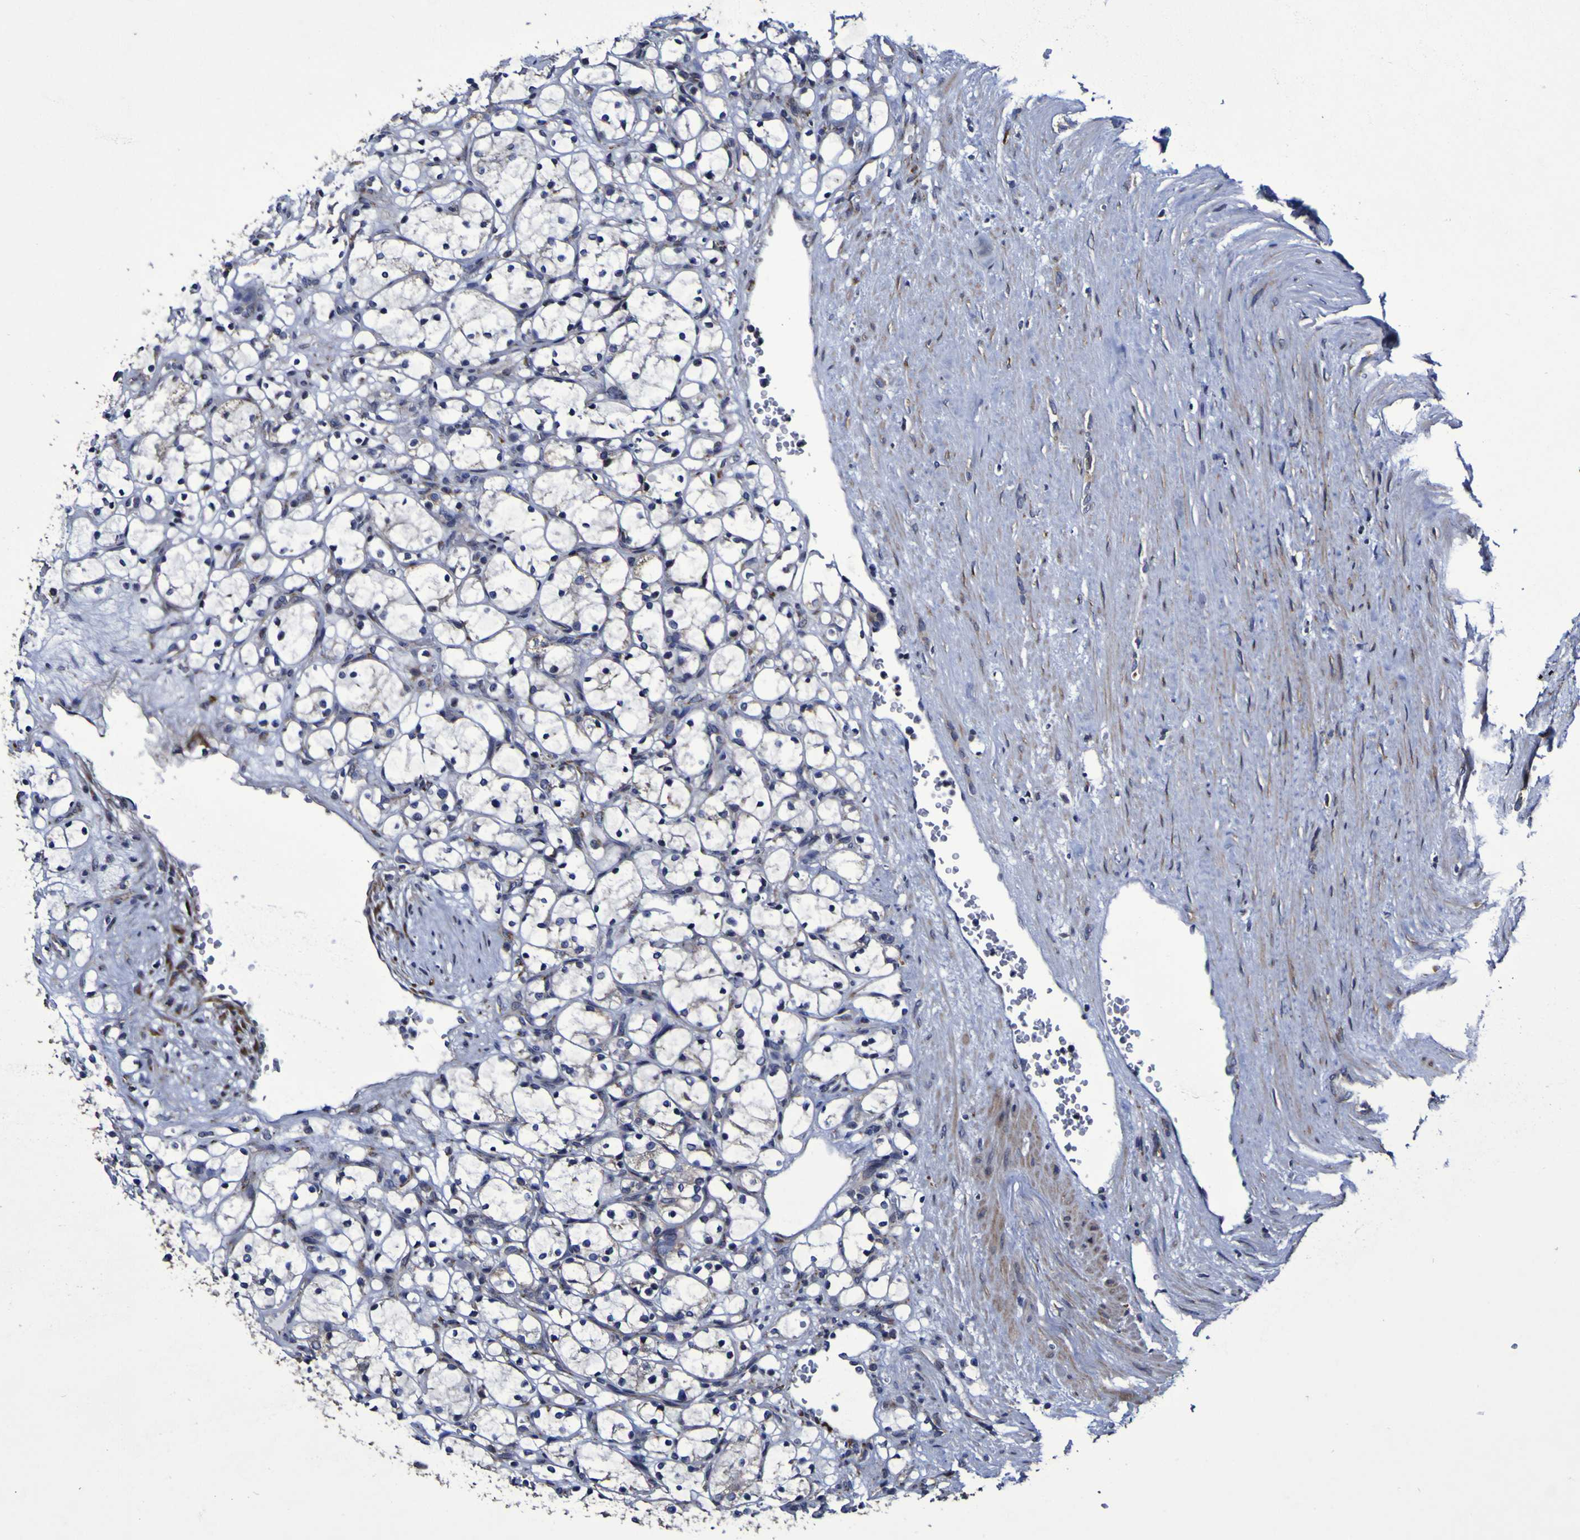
{"staining": {"intensity": "negative", "quantity": "none", "location": "none"}, "tissue": "renal cancer", "cell_type": "Tumor cells", "image_type": "cancer", "snomed": [{"axis": "morphology", "description": "Adenocarcinoma, NOS"}, {"axis": "topography", "description": "Kidney"}], "caption": "This photomicrograph is of renal cancer stained with immunohistochemistry (IHC) to label a protein in brown with the nuclei are counter-stained blue. There is no positivity in tumor cells. (Brightfield microscopy of DAB (3,3'-diaminobenzidine) immunohistochemistry (IHC) at high magnification).", "gene": "P3H1", "patient": {"sex": "female", "age": 69}}